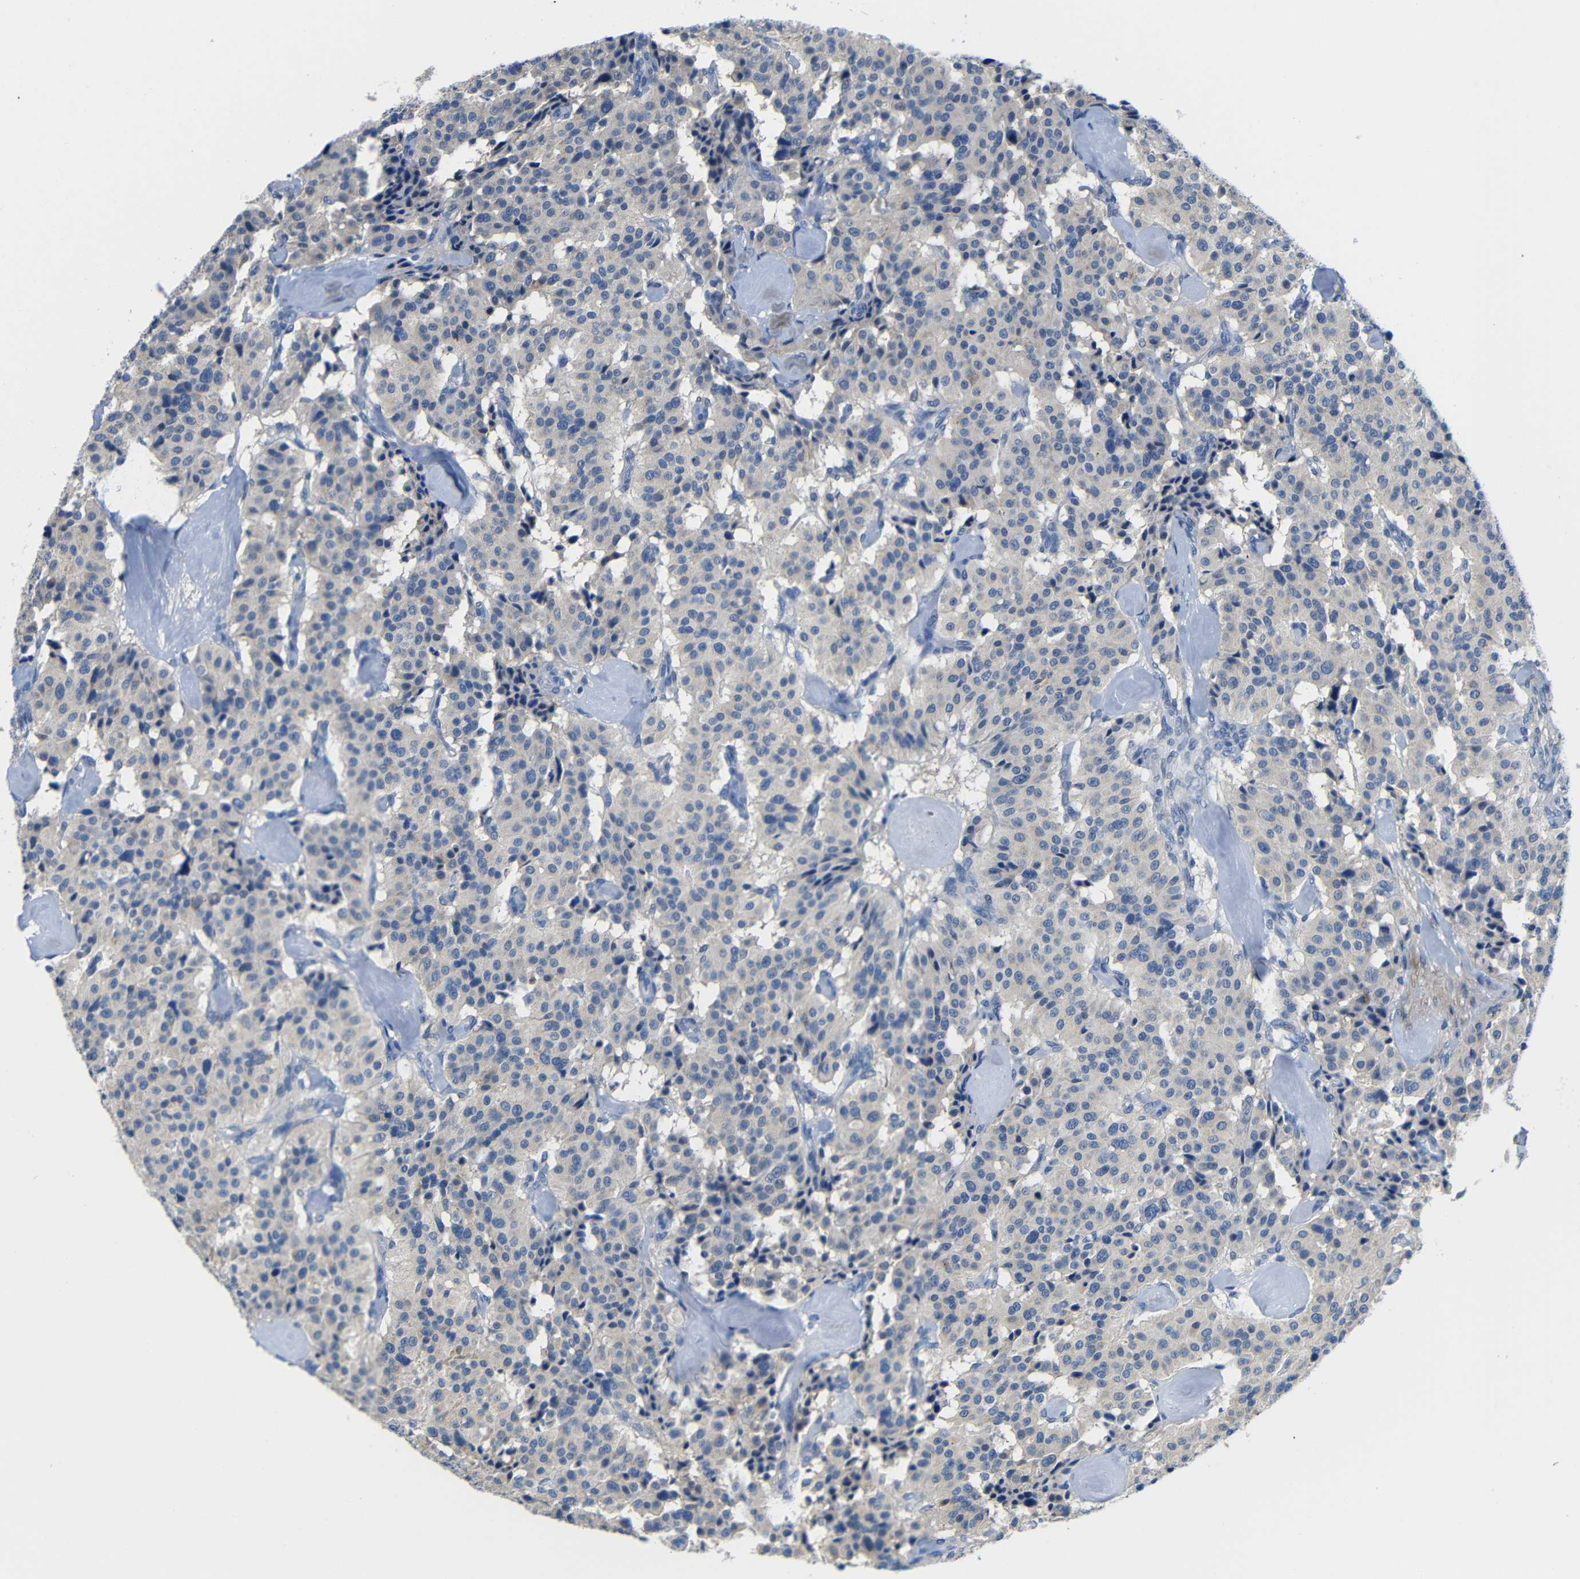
{"staining": {"intensity": "negative", "quantity": "none", "location": "none"}, "tissue": "carcinoid", "cell_type": "Tumor cells", "image_type": "cancer", "snomed": [{"axis": "morphology", "description": "Carcinoid, malignant, NOS"}, {"axis": "topography", "description": "Lung"}], "caption": "Protein analysis of carcinoid displays no significant staining in tumor cells. (DAB IHC, high magnification).", "gene": "NEGR1", "patient": {"sex": "male", "age": 30}}